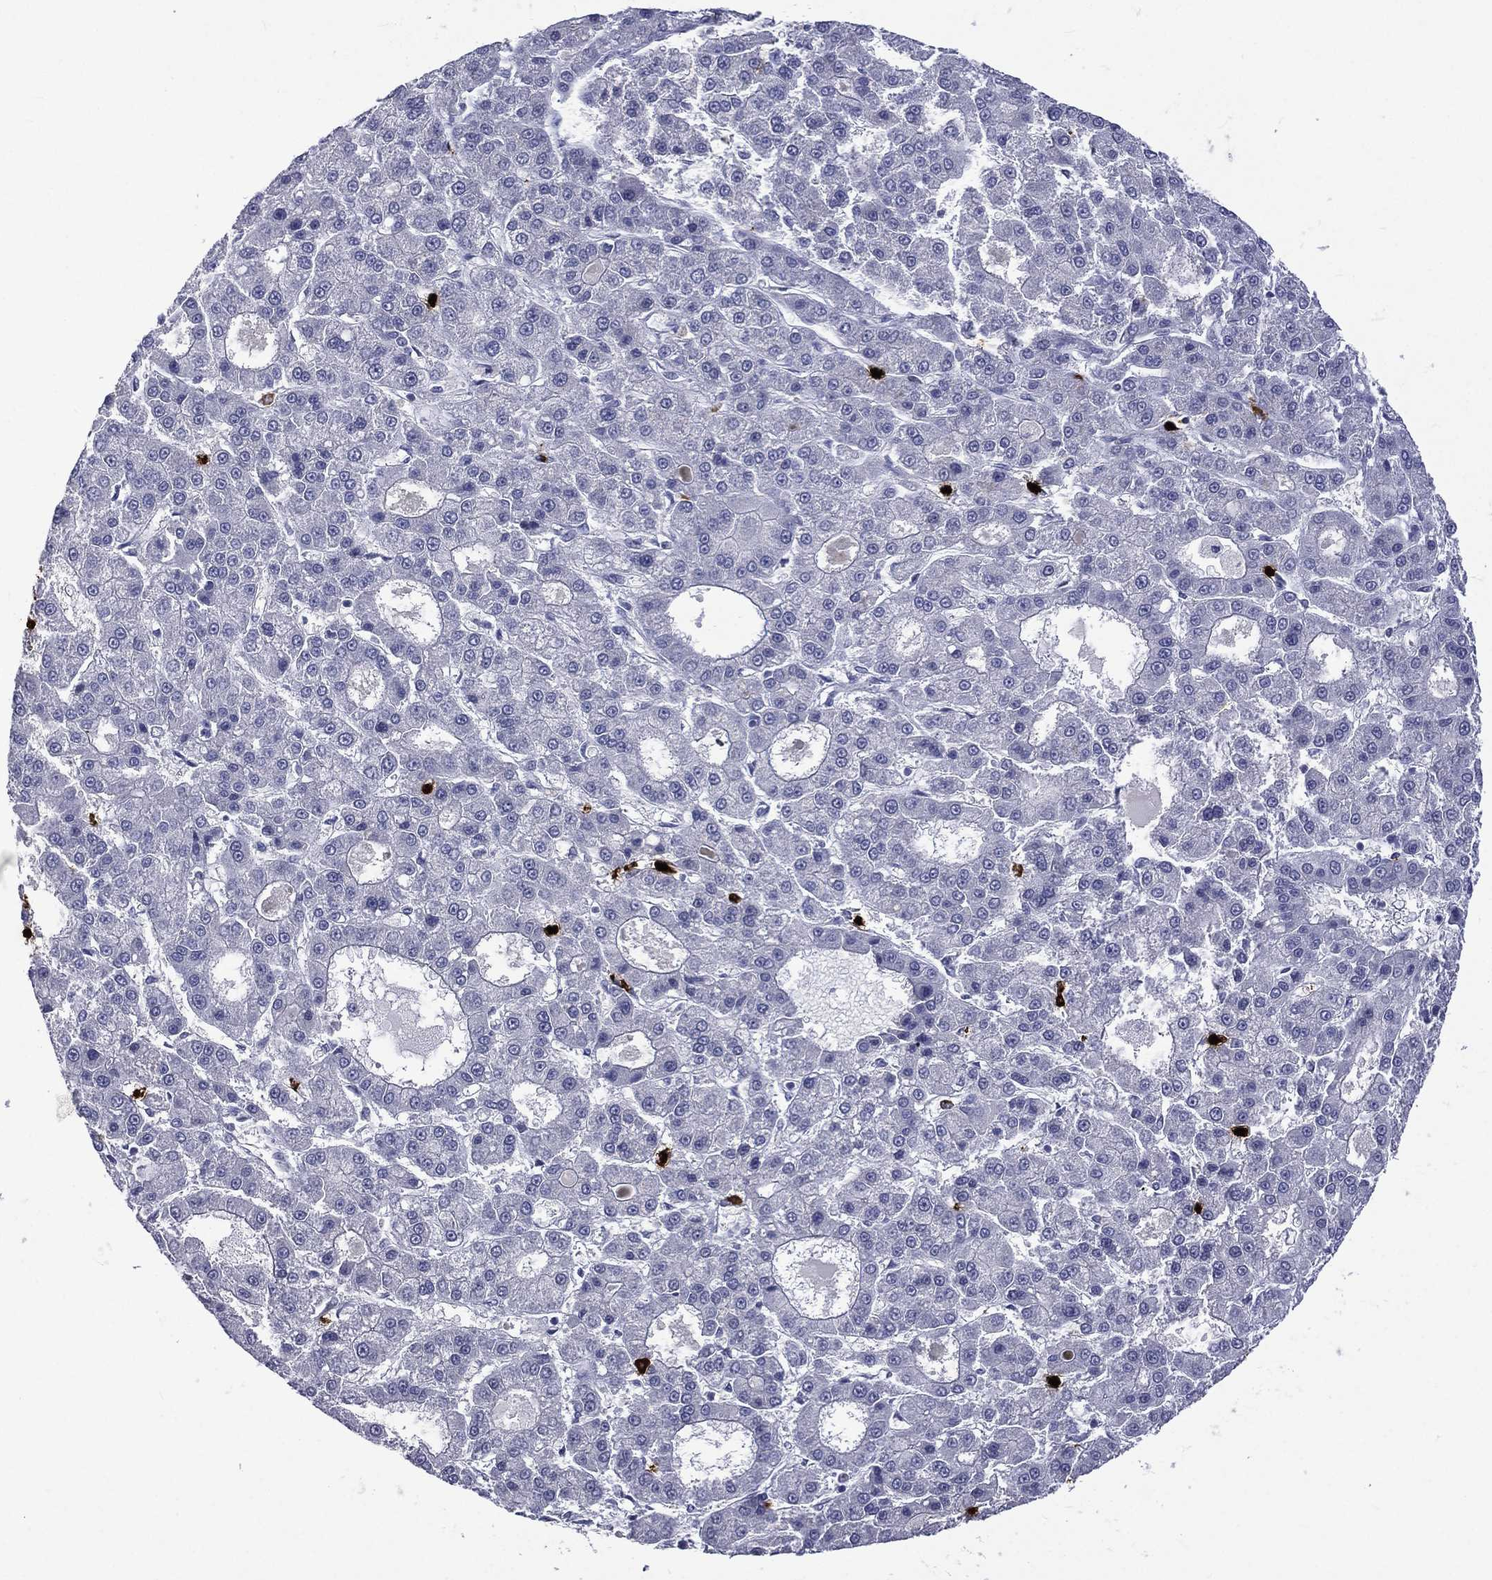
{"staining": {"intensity": "negative", "quantity": "none", "location": "none"}, "tissue": "liver cancer", "cell_type": "Tumor cells", "image_type": "cancer", "snomed": [{"axis": "morphology", "description": "Carcinoma, Hepatocellular, NOS"}, {"axis": "topography", "description": "Liver"}], "caption": "Liver cancer was stained to show a protein in brown. There is no significant expression in tumor cells. The staining was performed using DAB to visualize the protein expression in brown, while the nuclei were stained in blue with hematoxylin (Magnification: 20x).", "gene": "ELANE", "patient": {"sex": "male", "age": 70}}